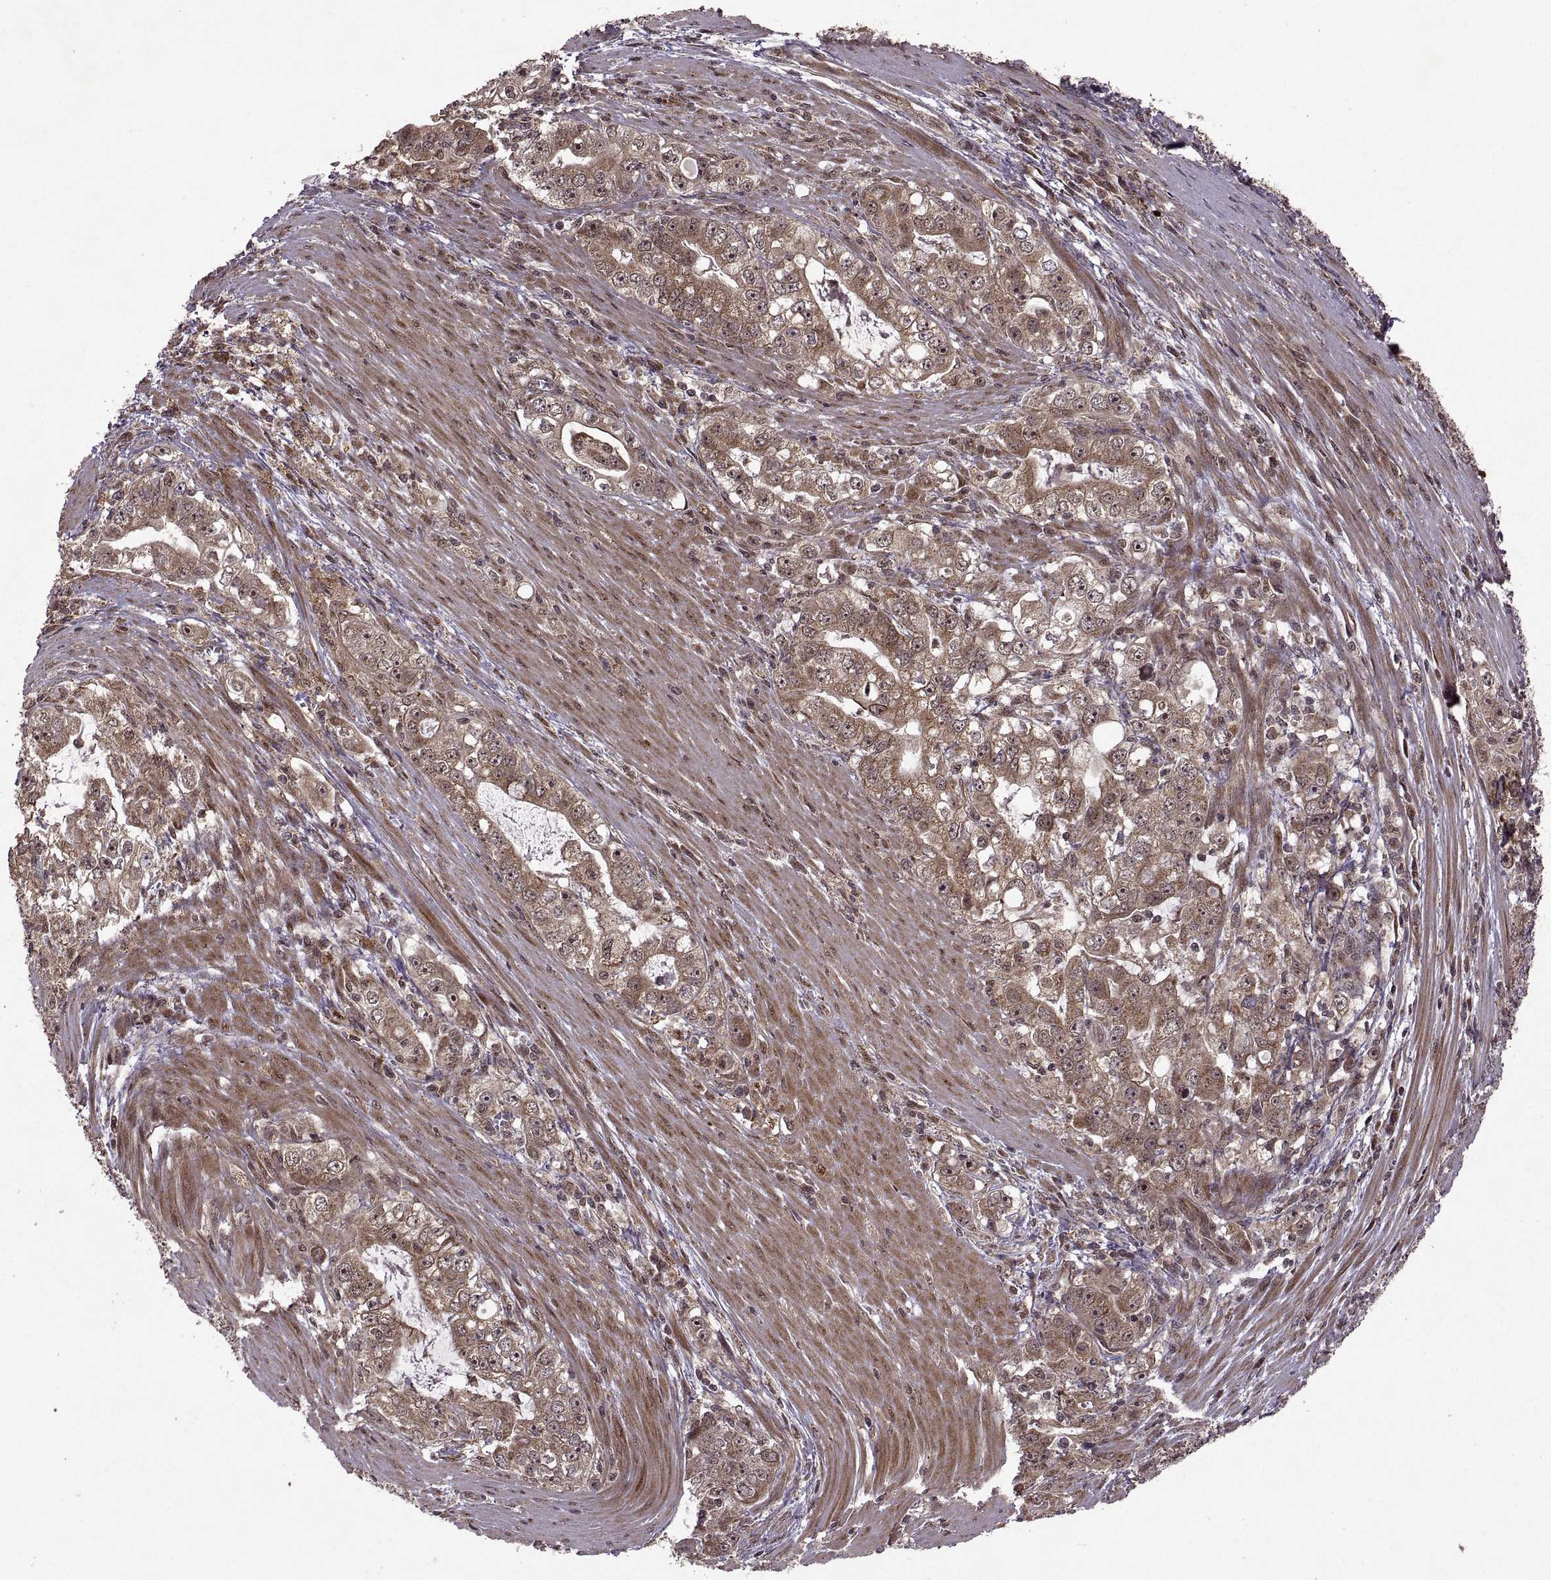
{"staining": {"intensity": "moderate", "quantity": "25%-75%", "location": "cytoplasmic/membranous,nuclear"}, "tissue": "stomach cancer", "cell_type": "Tumor cells", "image_type": "cancer", "snomed": [{"axis": "morphology", "description": "Adenocarcinoma, NOS"}, {"axis": "topography", "description": "Stomach, lower"}], "caption": "High-magnification brightfield microscopy of adenocarcinoma (stomach) stained with DAB (3,3'-diaminobenzidine) (brown) and counterstained with hematoxylin (blue). tumor cells exhibit moderate cytoplasmic/membranous and nuclear expression is identified in approximately25%-75% of cells.", "gene": "PTOV1", "patient": {"sex": "female", "age": 72}}